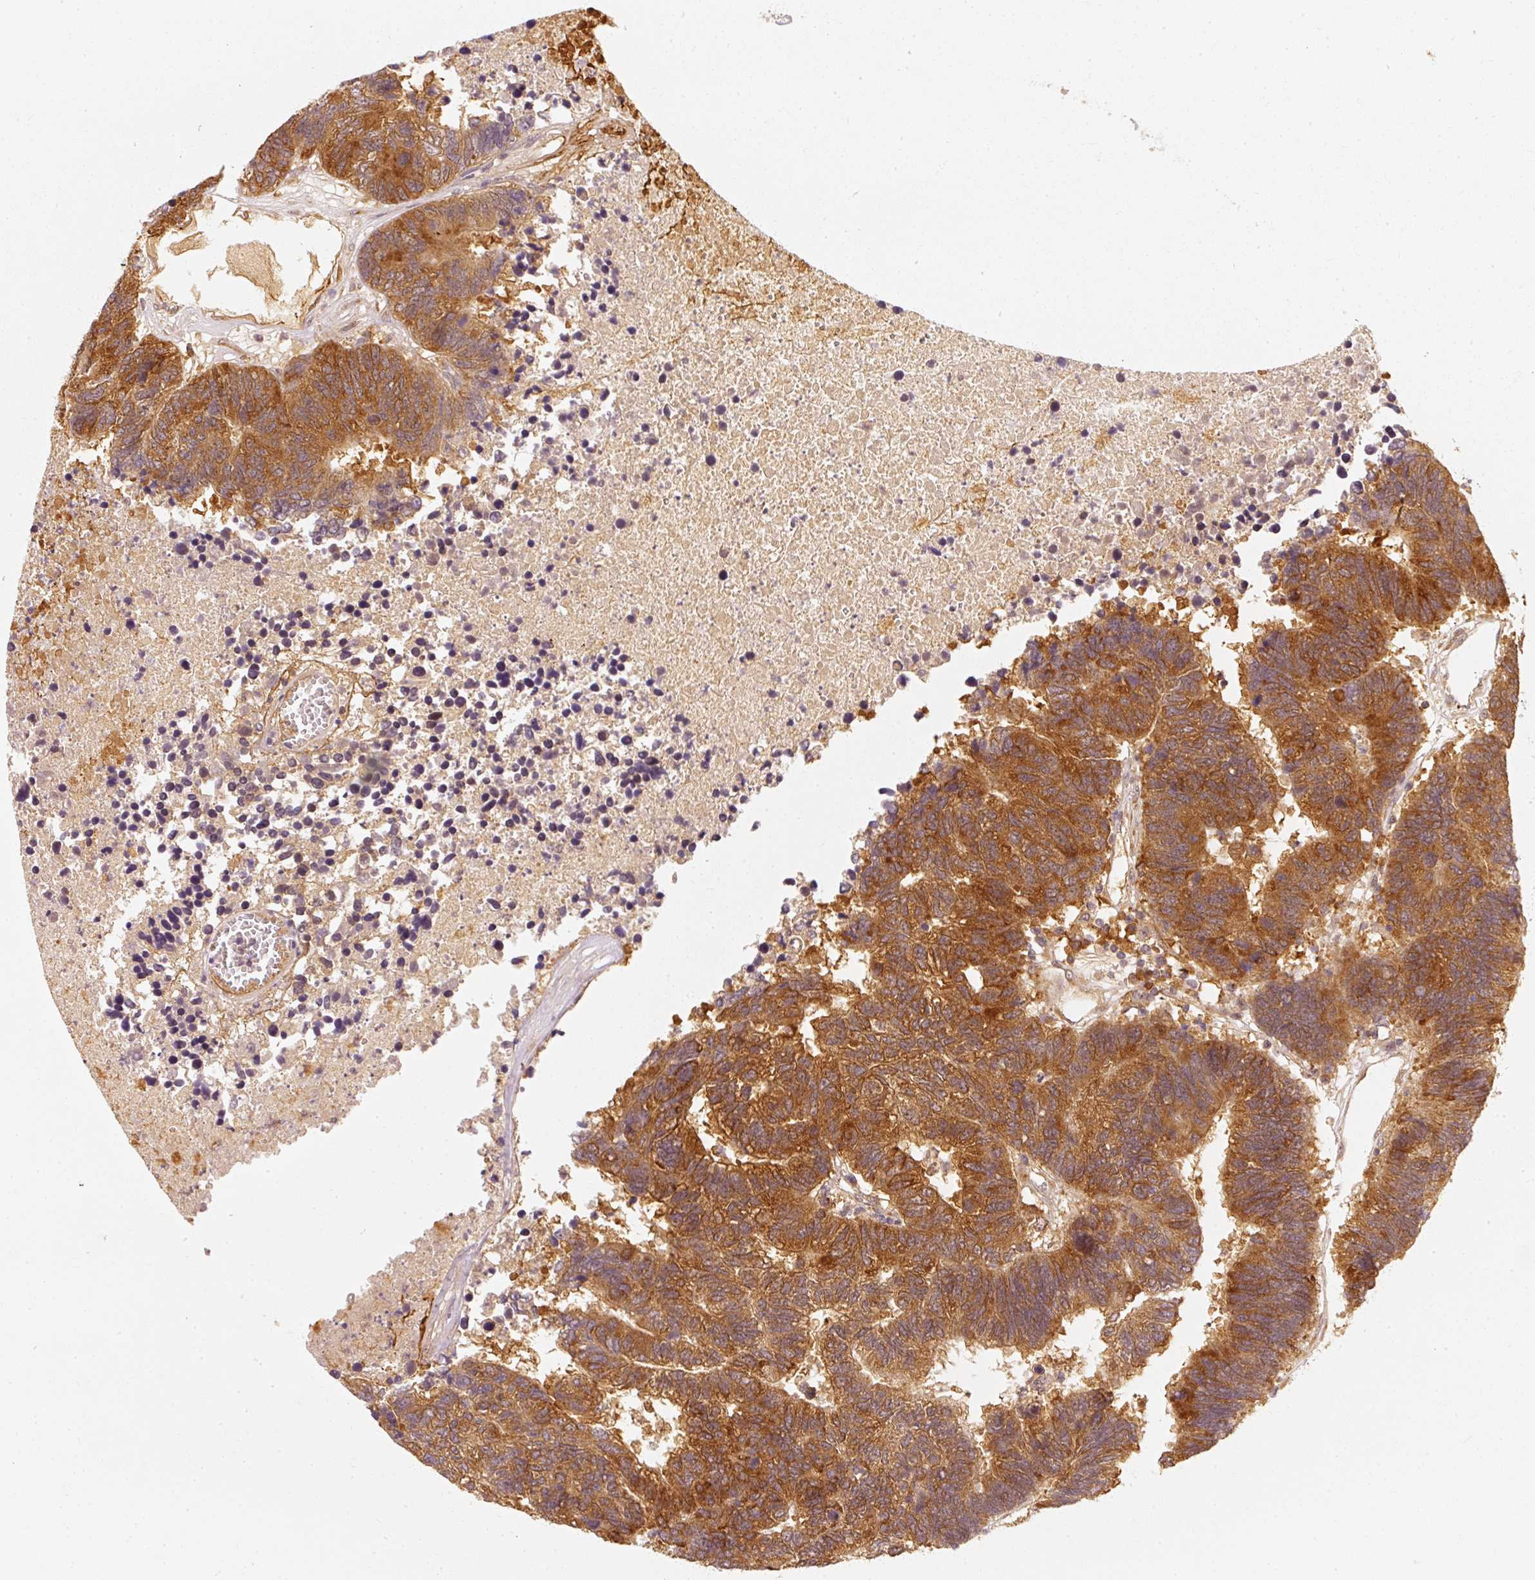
{"staining": {"intensity": "strong", "quantity": ">75%", "location": "cytoplasmic/membranous"}, "tissue": "colorectal cancer", "cell_type": "Tumor cells", "image_type": "cancer", "snomed": [{"axis": "morphology", "description": "Adenocarcinoma, NOS"}, {"axis": "topography", "description": "Colon"}], "caption": "Immunohistochemical staining of colorectal cancer (adenocarcinoma) demonstrates strong cytoplasmic/membranous protein positivity in about >75% of tumor cells.", "gene": "EEF1A2", "patient": {"sex": "female", "age": 48}}